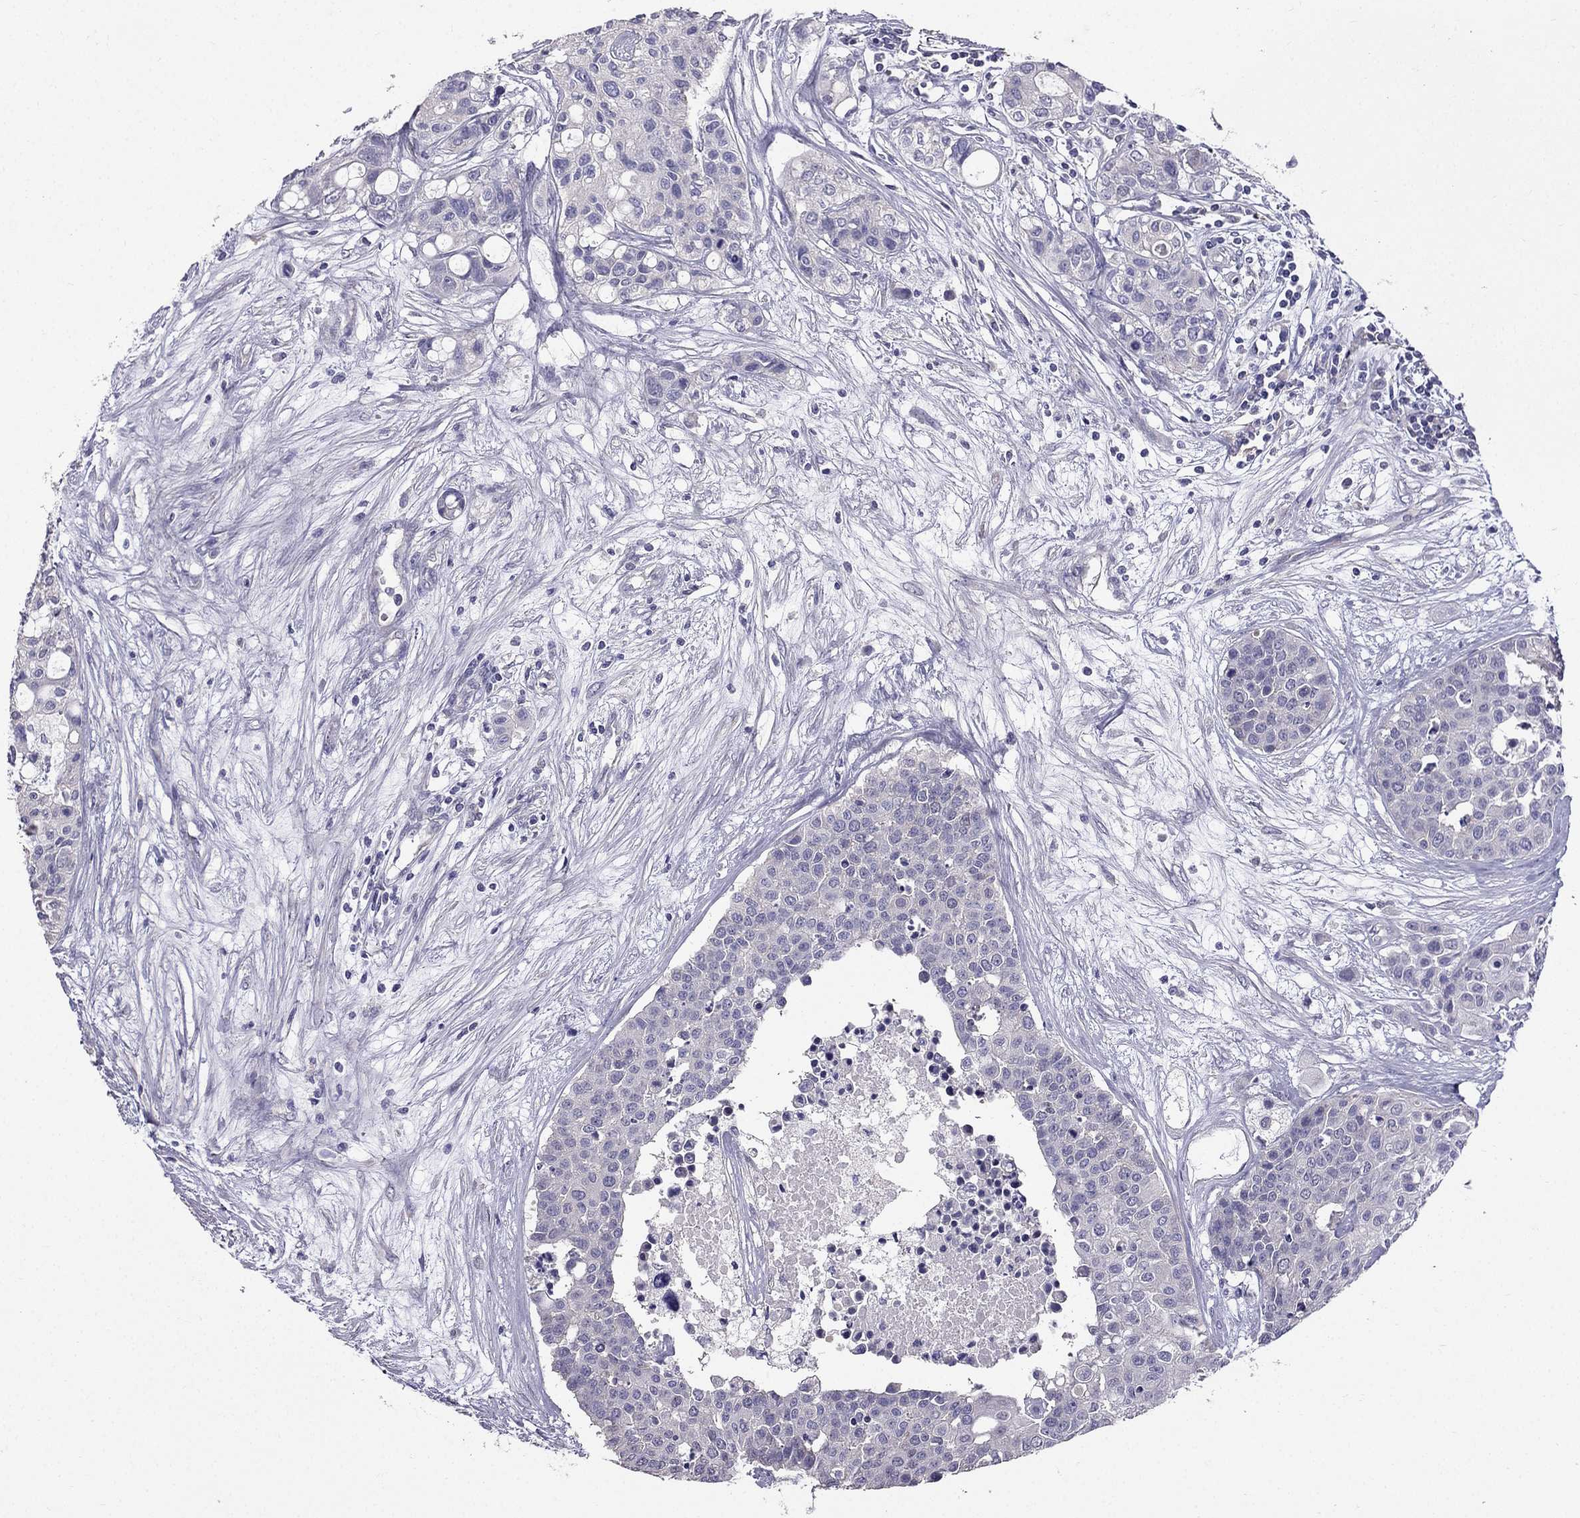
{"staining": {"intensity": "negative", "quantity": "none", "location": "none"}, "tissue": "carcinoid", "cell_type": "Tumor cells", "image_type": "cancer", "snomed": [{"axis": "morphology", "description": "Carcinoid, malignant, NOS"}, {"axis": "topography", "description": "Colon"}], "caption": "An immunohistochemistry (IHC) image of carcinoid (malignant) is shown. There is no staining in tumor cells of carcinoid (malignant).", "gene": "AS3MT", "patient": {"sex": "male", "age": 81}}